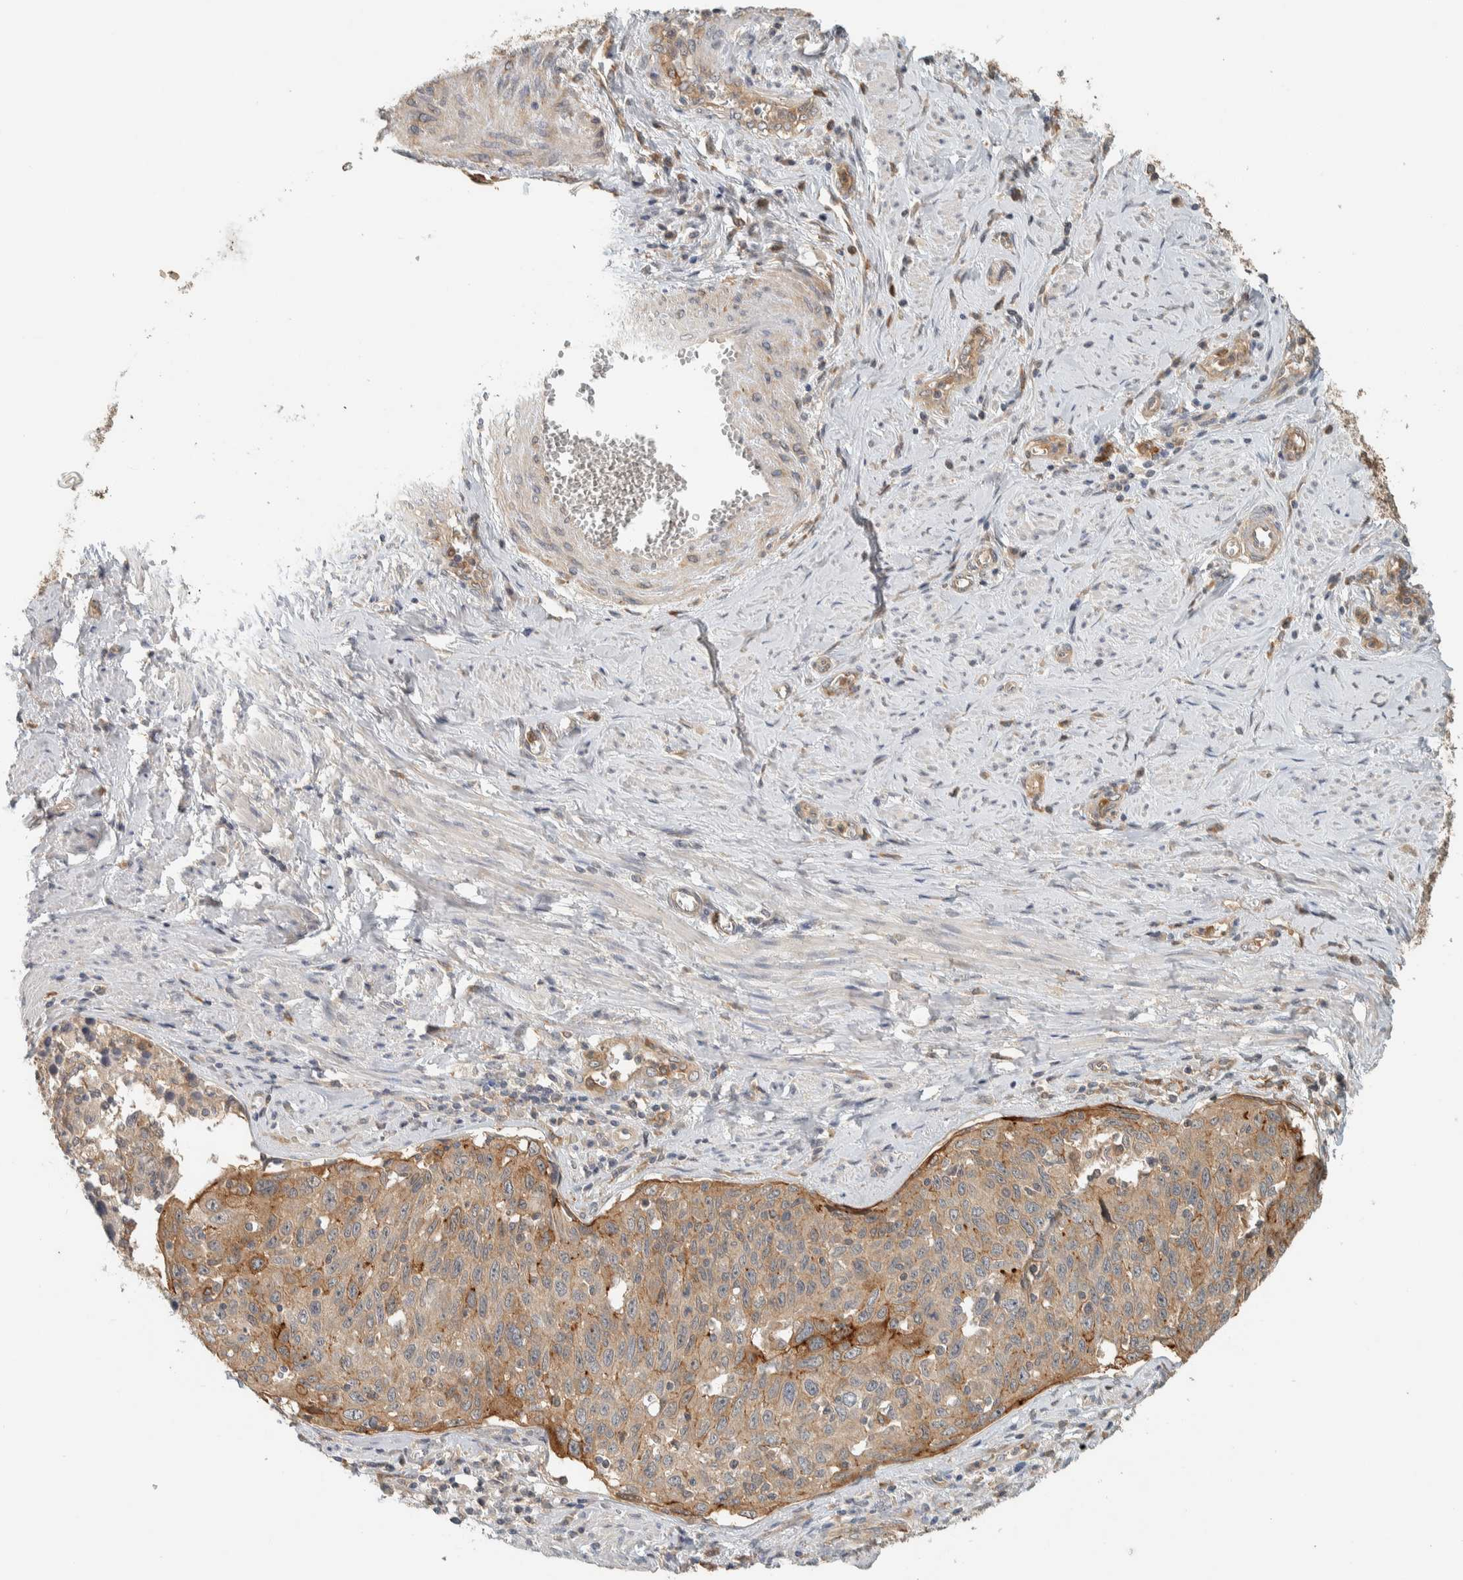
{"staining": {"intensity": "weak", "quantity": ">75%", "location": "cytoplasmic/membranous"}, "tissue": "cervical cancer", "cell_type": "Tumor cells", "image_type": "cancer", "snomed": [{"axis": "morphology", "description": "Squamous cell carcinoma, NOS"}, {"axis": "topography", "description": "Cervix"}], "caption": "Brown immunohistochemical staining in human cervical cancer (squamous cell carcinoma) demonstrates weak cytoplasmic/membranous staining in approximately >75% of tumor cells.", "gene": "RAB11FIP1", "patient": {"sex": "female", "age": 53}}